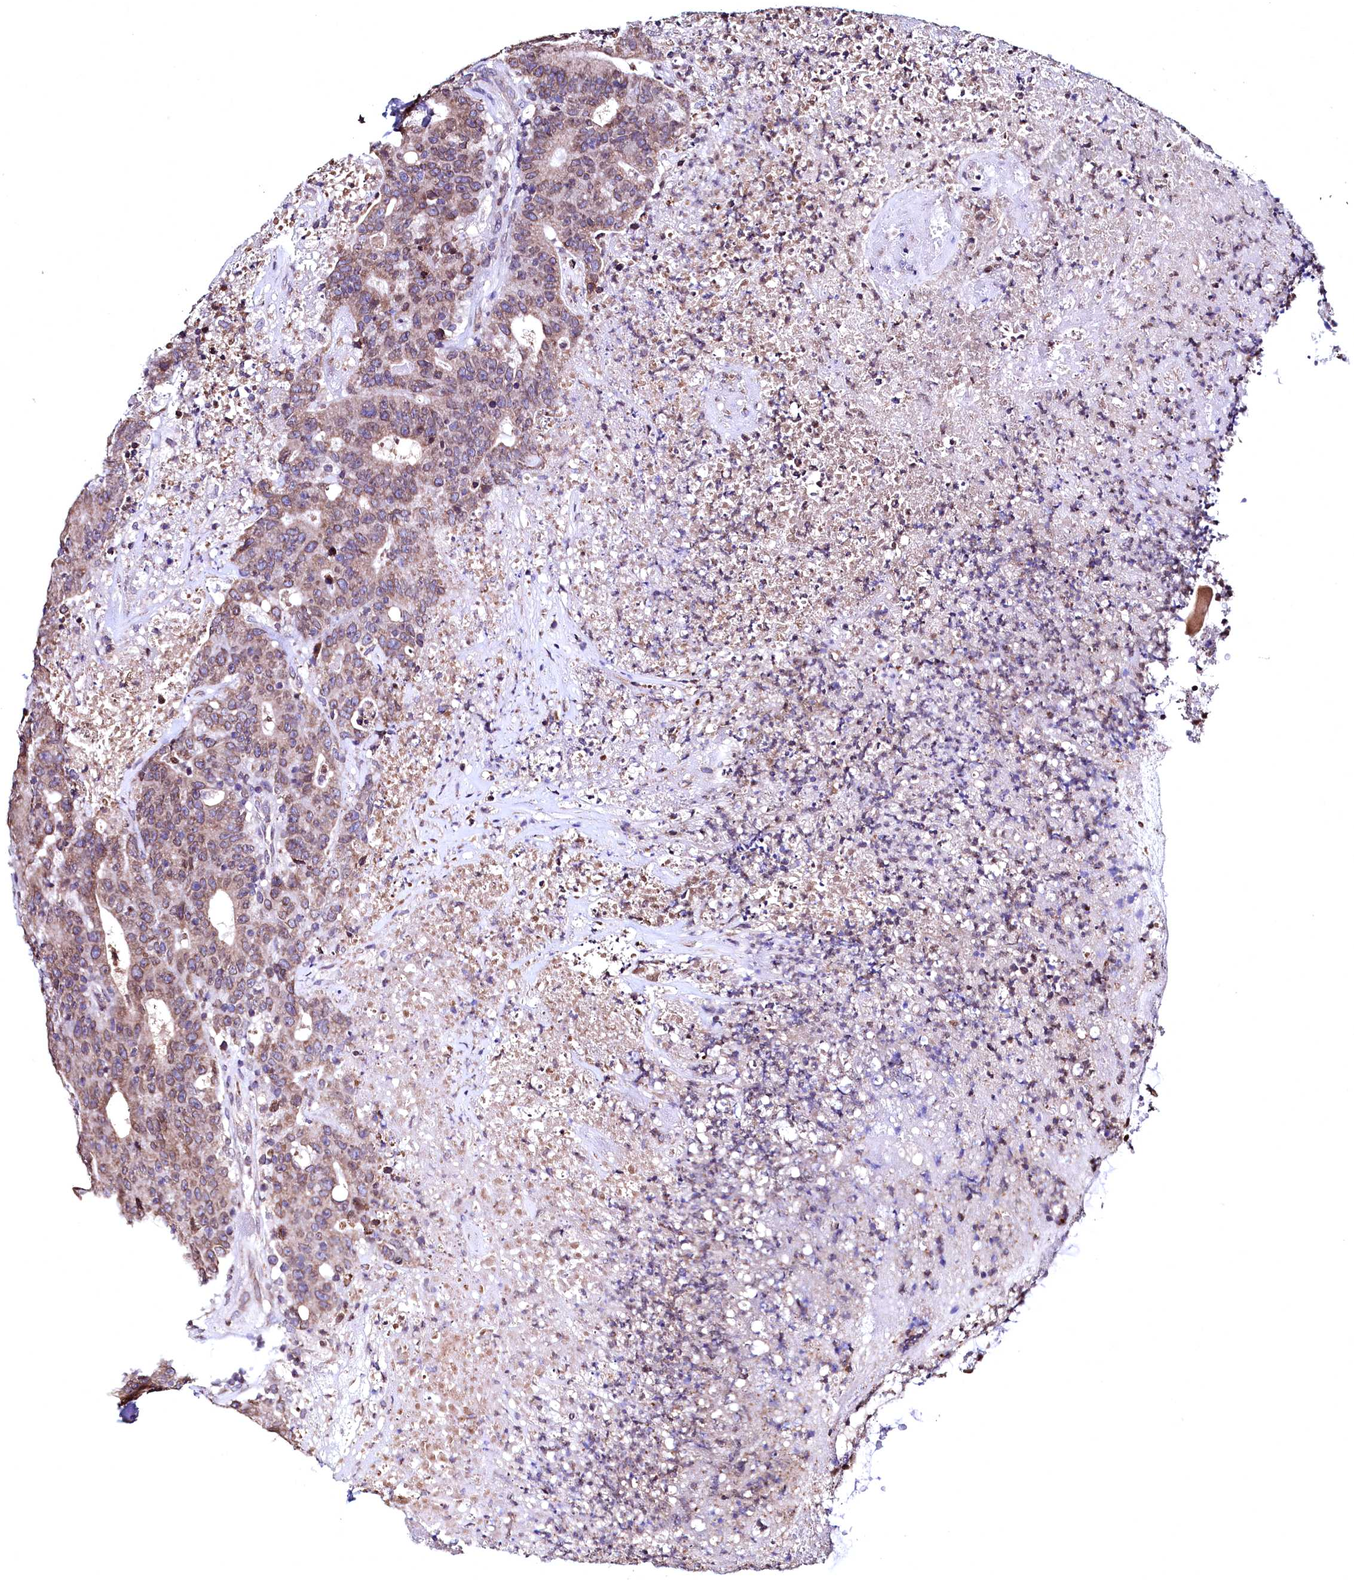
{"staining": {"intensity": "weak", "quantity": ">75%", "location": "cytoplasmic/membranous"}, "tissue": "colorectal cancer", "cell_type": "Tumor cells", "image_type": "cancer", "snomed": [{"axis": "morphology", "description": "Adenocarcinoma, NOS"}, {"axis": "topography", "description": "Colon"}], "caption": "Protein staining of colorectal cancer tissue shows weak cytoplasmic/membranous staining in approximately >75% of tumor cells.", "gene": "HAND1", "patient": {"sex": "female", "age": 75}}